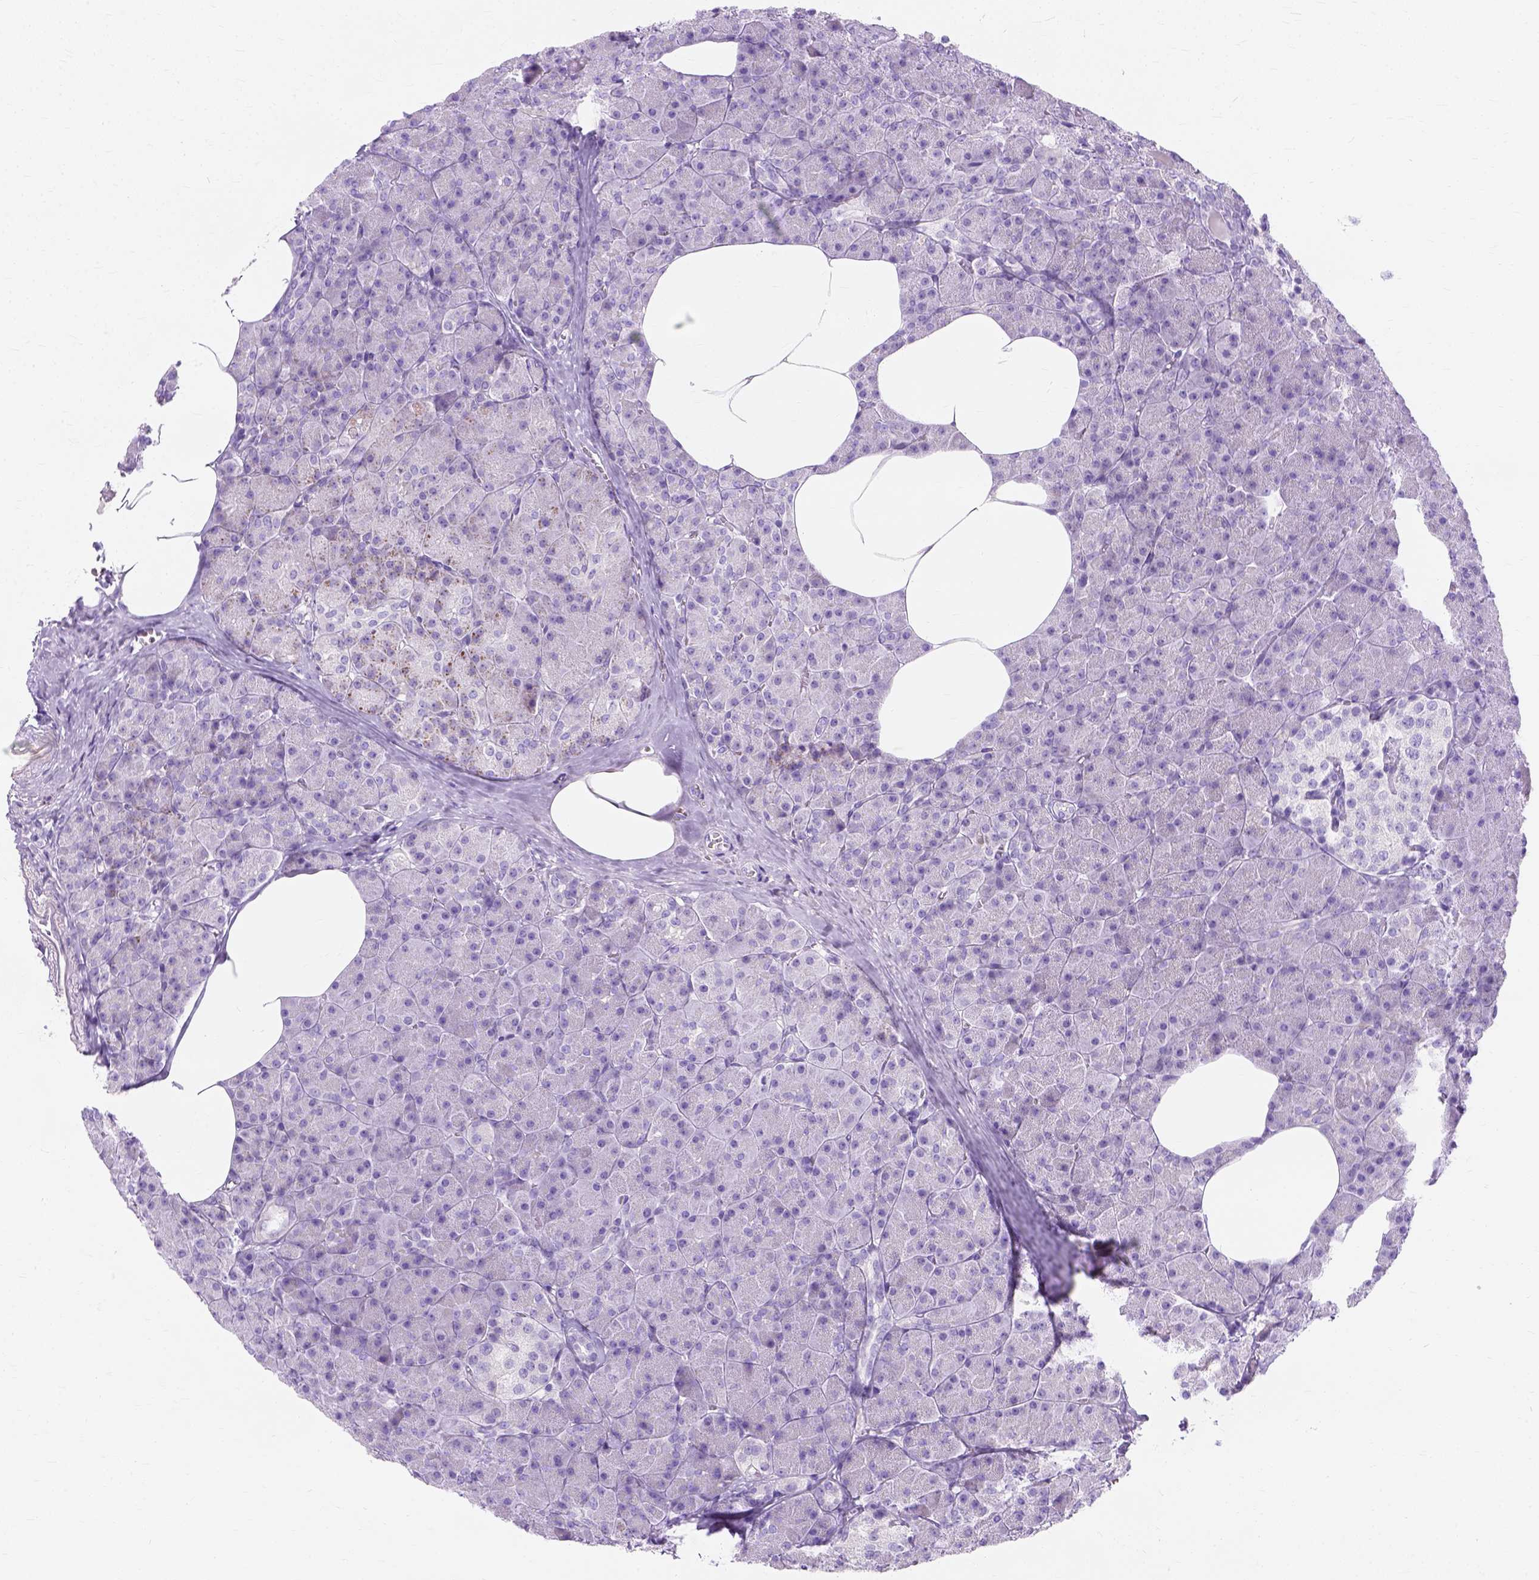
{"staining": {"intensity": "negative", "quantity": "none", "location": "none"}, "tissue": "pancreas", "cell_type": "Exocrine glandular cells", "image_type": "normal", "snomed": [{"axis": "morphology", "description": "Normal tissue, NOS"}, {"axis": "topography", "description": "Pancreas"}], "caption": "Immunohistochemistry photomicrograph of unremarkable pancreas: pancreas stained with DAB reveals no significant protein expression in exocrine glandular cells.", "gene": "MYH15", "patient": {"sex": "female", "age": 45}}